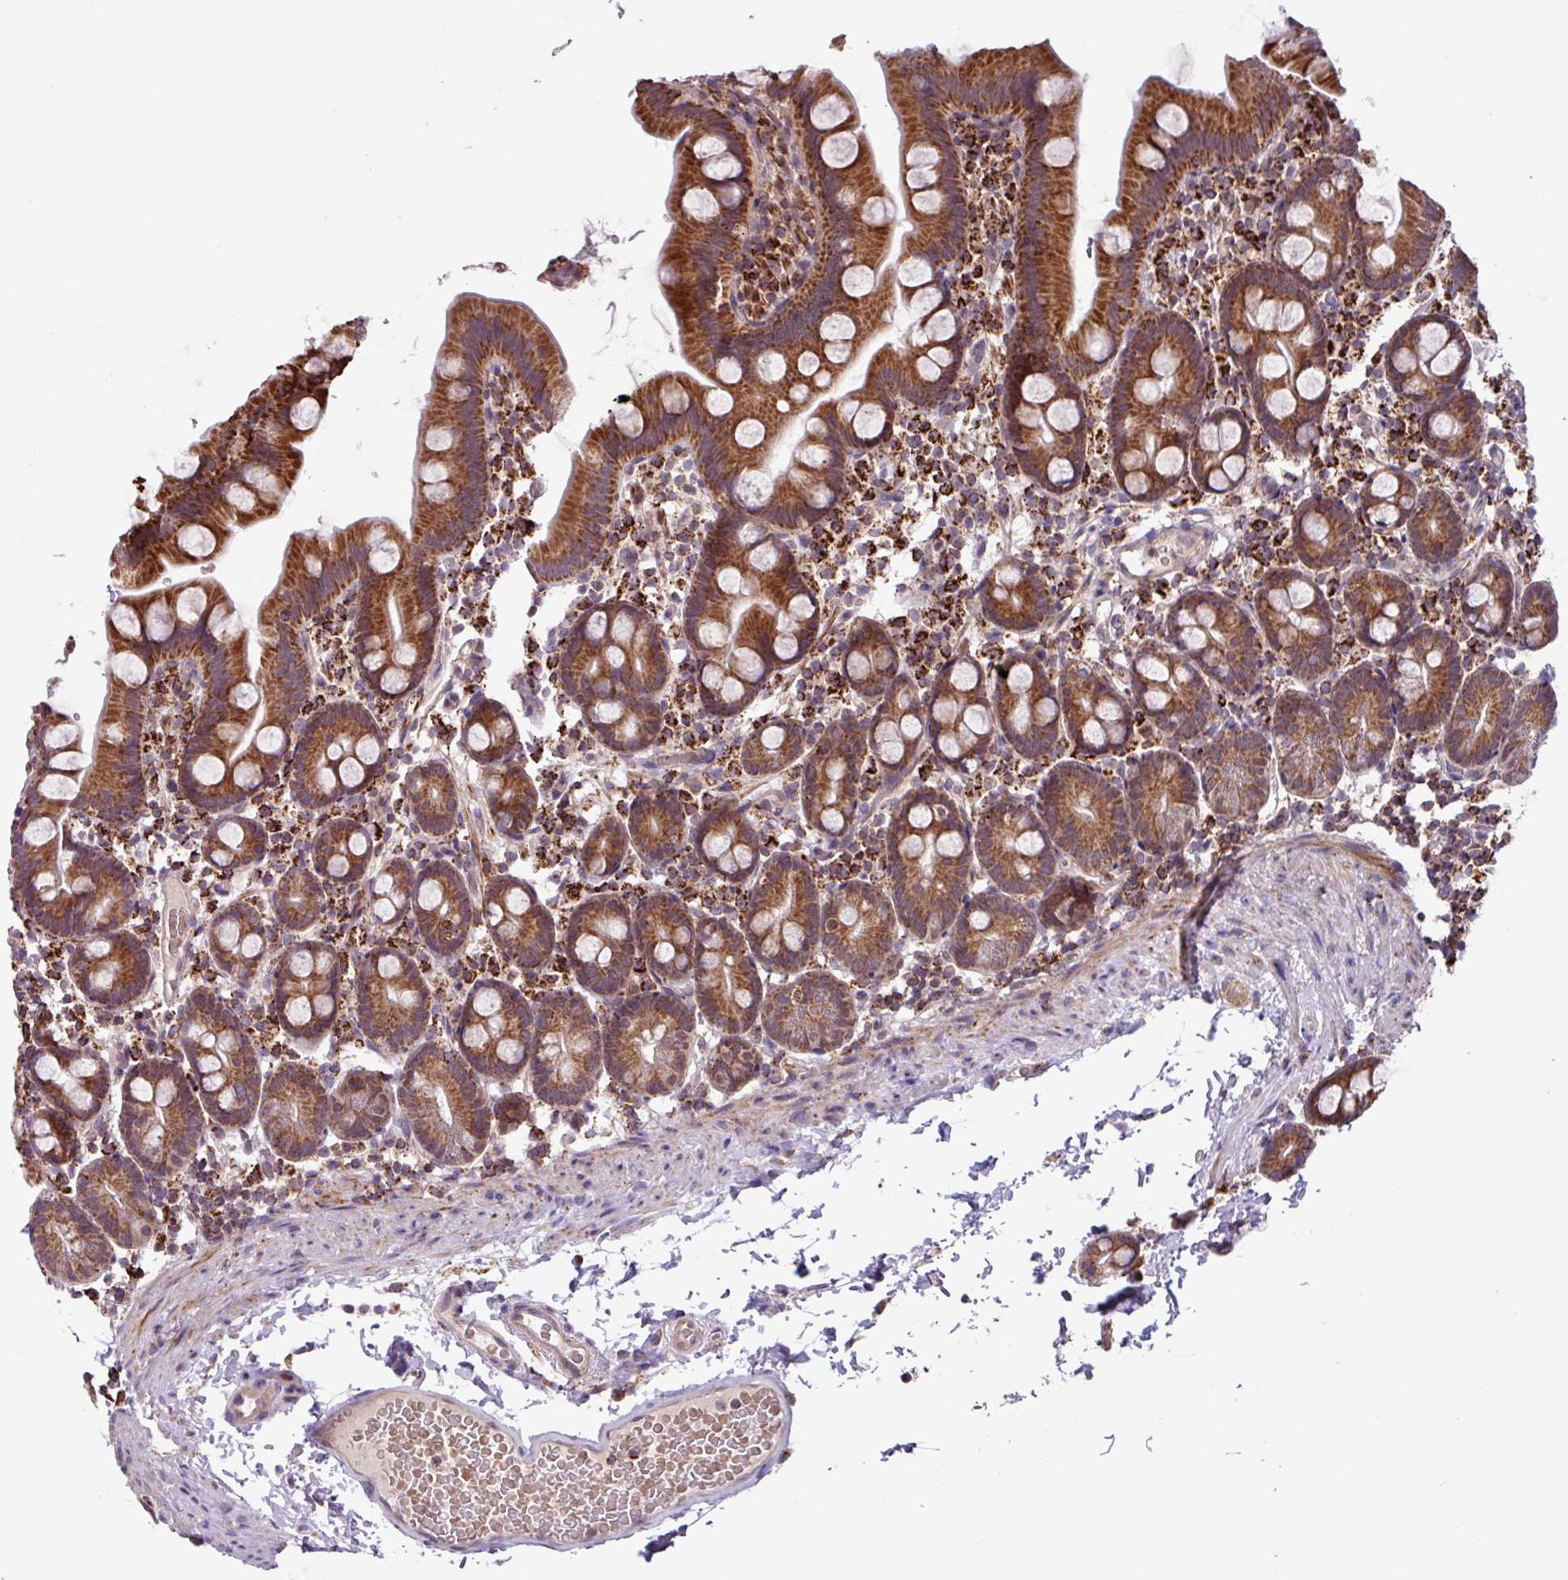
{"staining": {"intensity": "strong", "quantity": ">75%", "location": "cytoplasmic/membranous"}, "tissue": "small intestine", "cell_type": "Glandular cells", "image_type": "normal", "snomed": [{"axis": "morphology", "description": "Normal tissue, NOS"}, {"axis": "topography", "description": "Small intestine"}], "caption": "Immunohistochemistry (DAB (3,3'-diaminobenzidine)) staining of unremarkable human small intestine shows strong cytoplasmic/membranous protein expression in about >75% of glandular cells. (DAB IHC, brown staining for protein, blue staining for nuclei).", "gene": "AKIRIN1", "patient": {"sex": "female", "age": 68}}